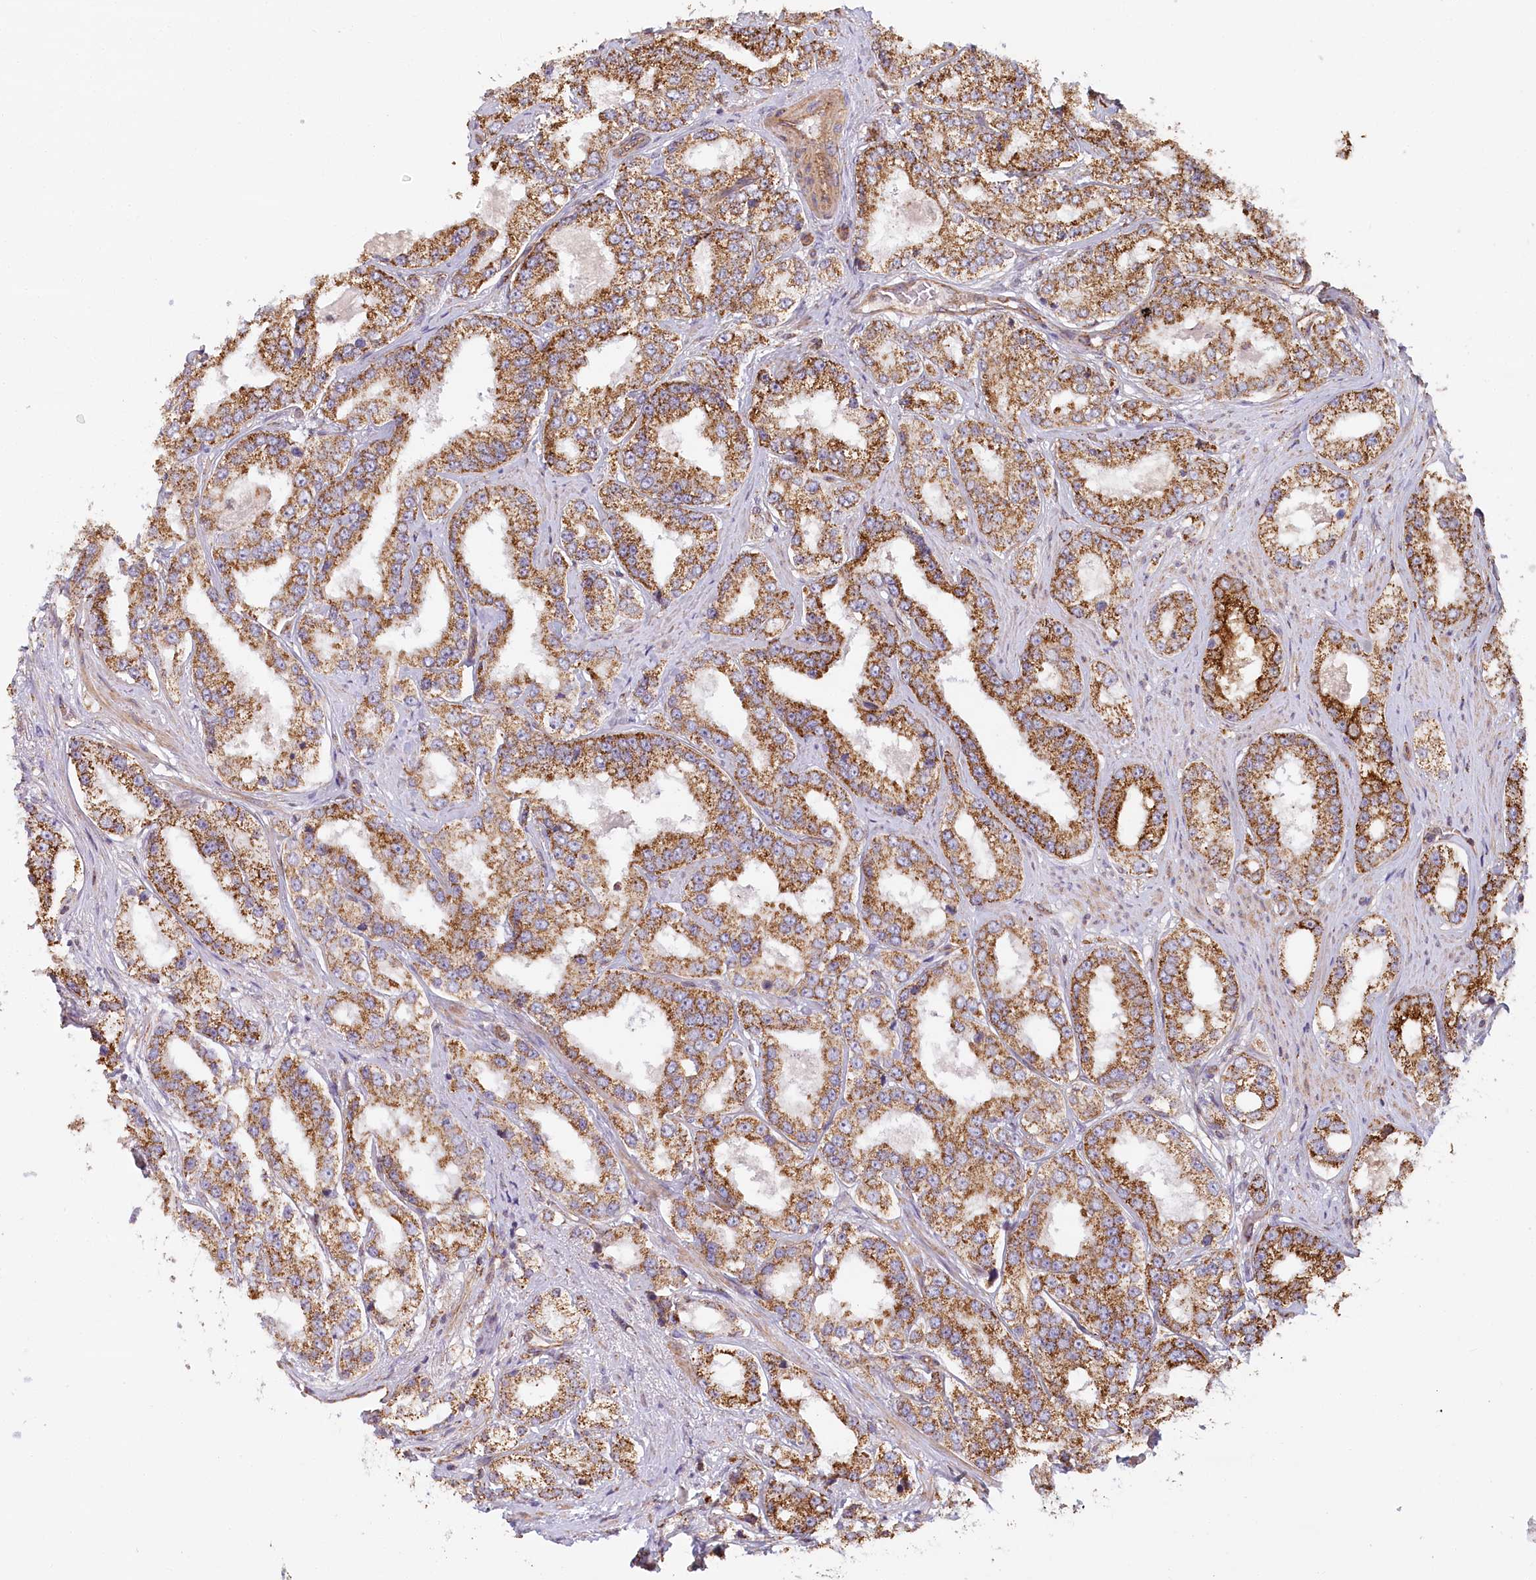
{"staining": {"intensity": "moderate", "quantity": ">75%", "location": "cytoplasmic/membranous"}, "tissue": "prostate cancer", "cell_type": "Tumor cells", "image_type": "cancer", "snomed": [{"axis": "morphology", "description": "Normal tissue, NOS"}, {"axis": "morphology", "description": "Adenocarcinoma, High grade"}, {"axis": "topography", "description": "Prostate"}], "caption": "Protein staining reveals moderate cytoplasmic/membranous positivity in approximately >75% of tumor cells in prostate high-grade adenocarcinoma.", "gene": "UMPS", "patient": {"sex": "male", "age": 83}}